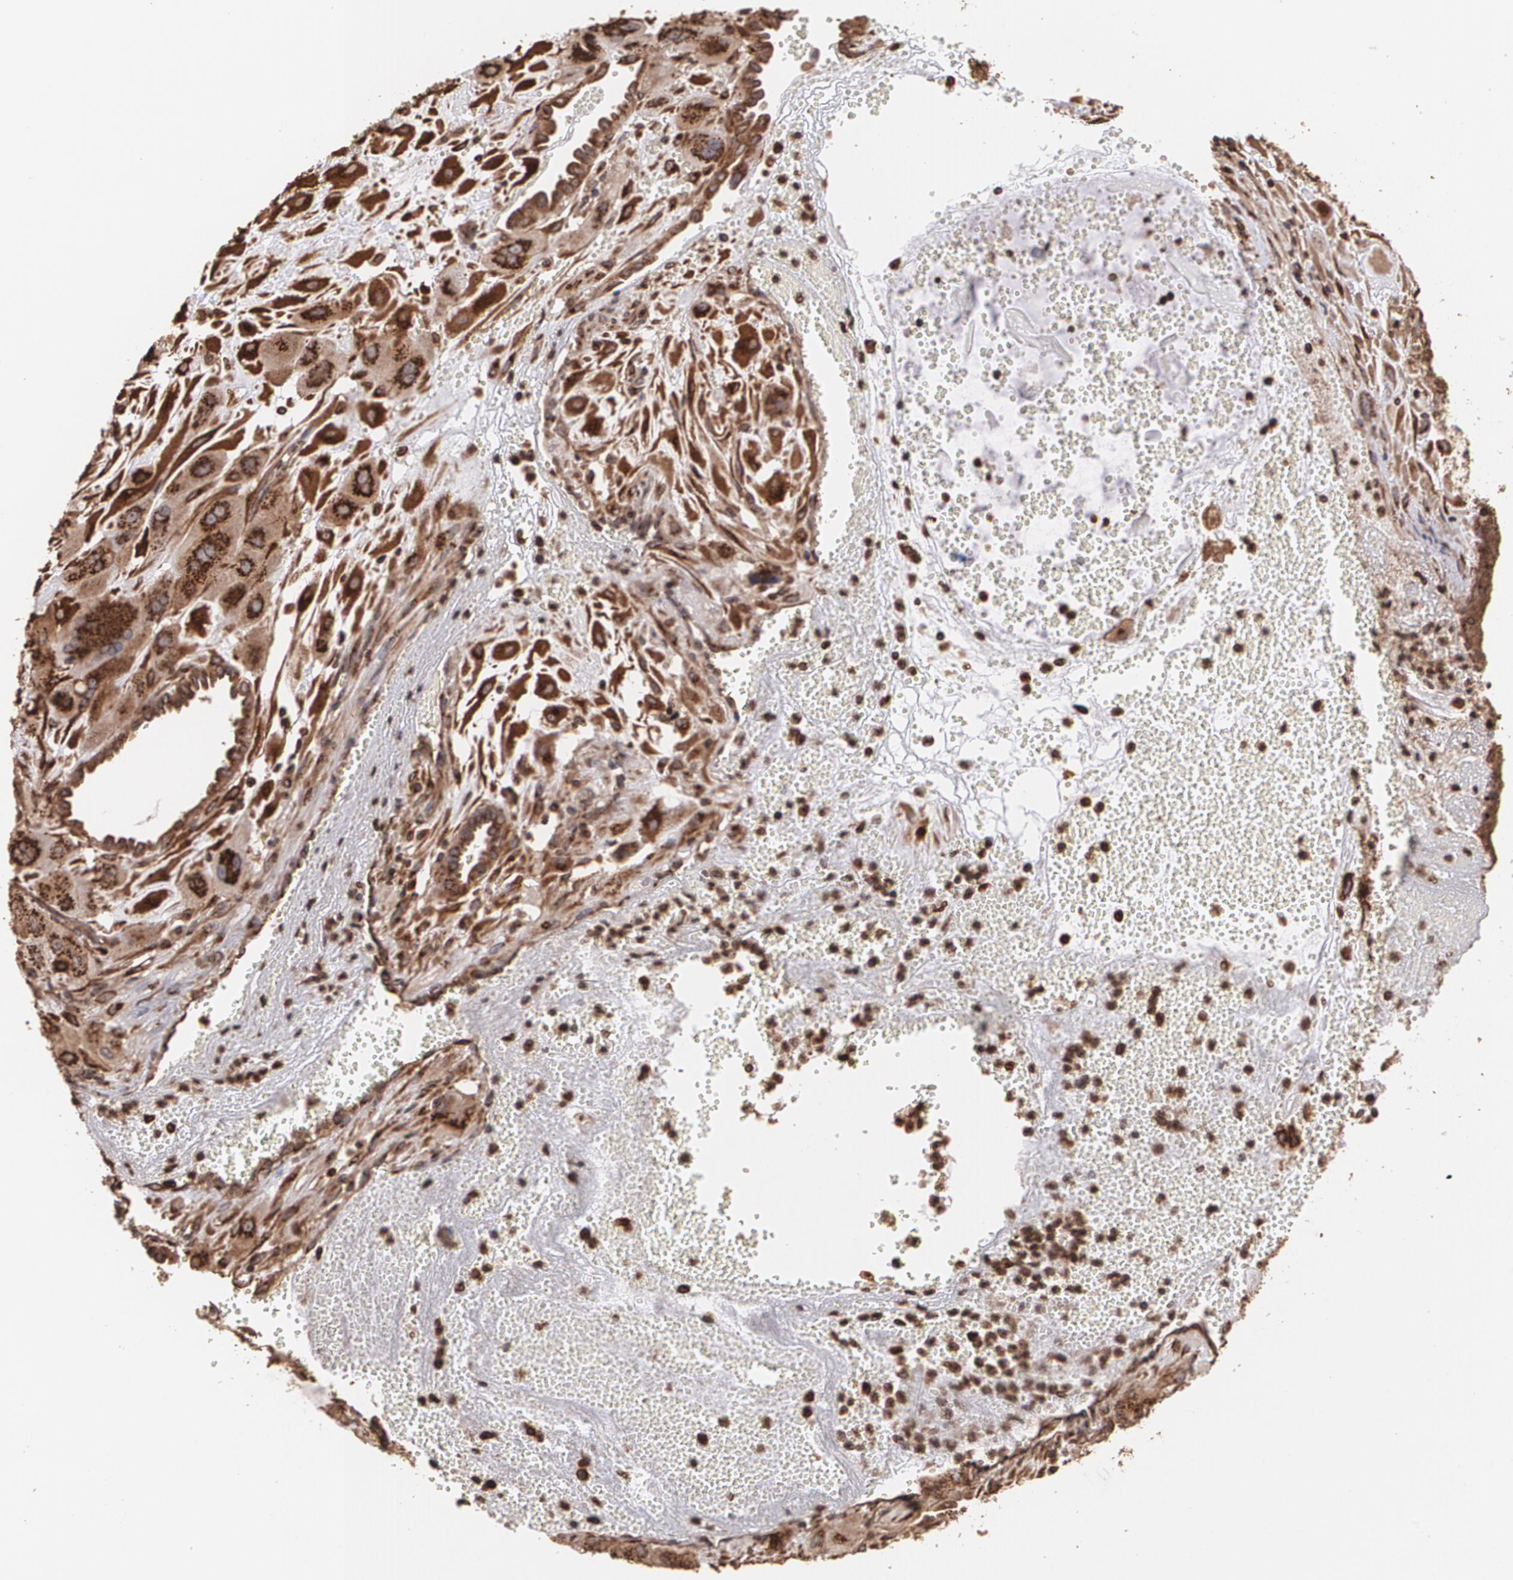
{"staining": {"intensity": "strong", "quantity": ">75%", "location": "cytoplasmic/membranous"}, "tissue": "cervical cancer", "cell_type": "Tumor cells", "image_type": "cancer", "snomed": [{"axis": "morphology", "description": "Squamous cell carcinoma, NOS"}, {"axis": "topography", "description": "Cervix"}], "caption": "Cervical cancer (squamous cell carcinoma) tissue shows strong cytoplasmic/membranous positivity in about >75% of tumor cells, visualized by immunohistochemistry. Nuclei are stained in blue.", "gene": "TRIP11", "patient": {"sex": "female", "age": 34}}